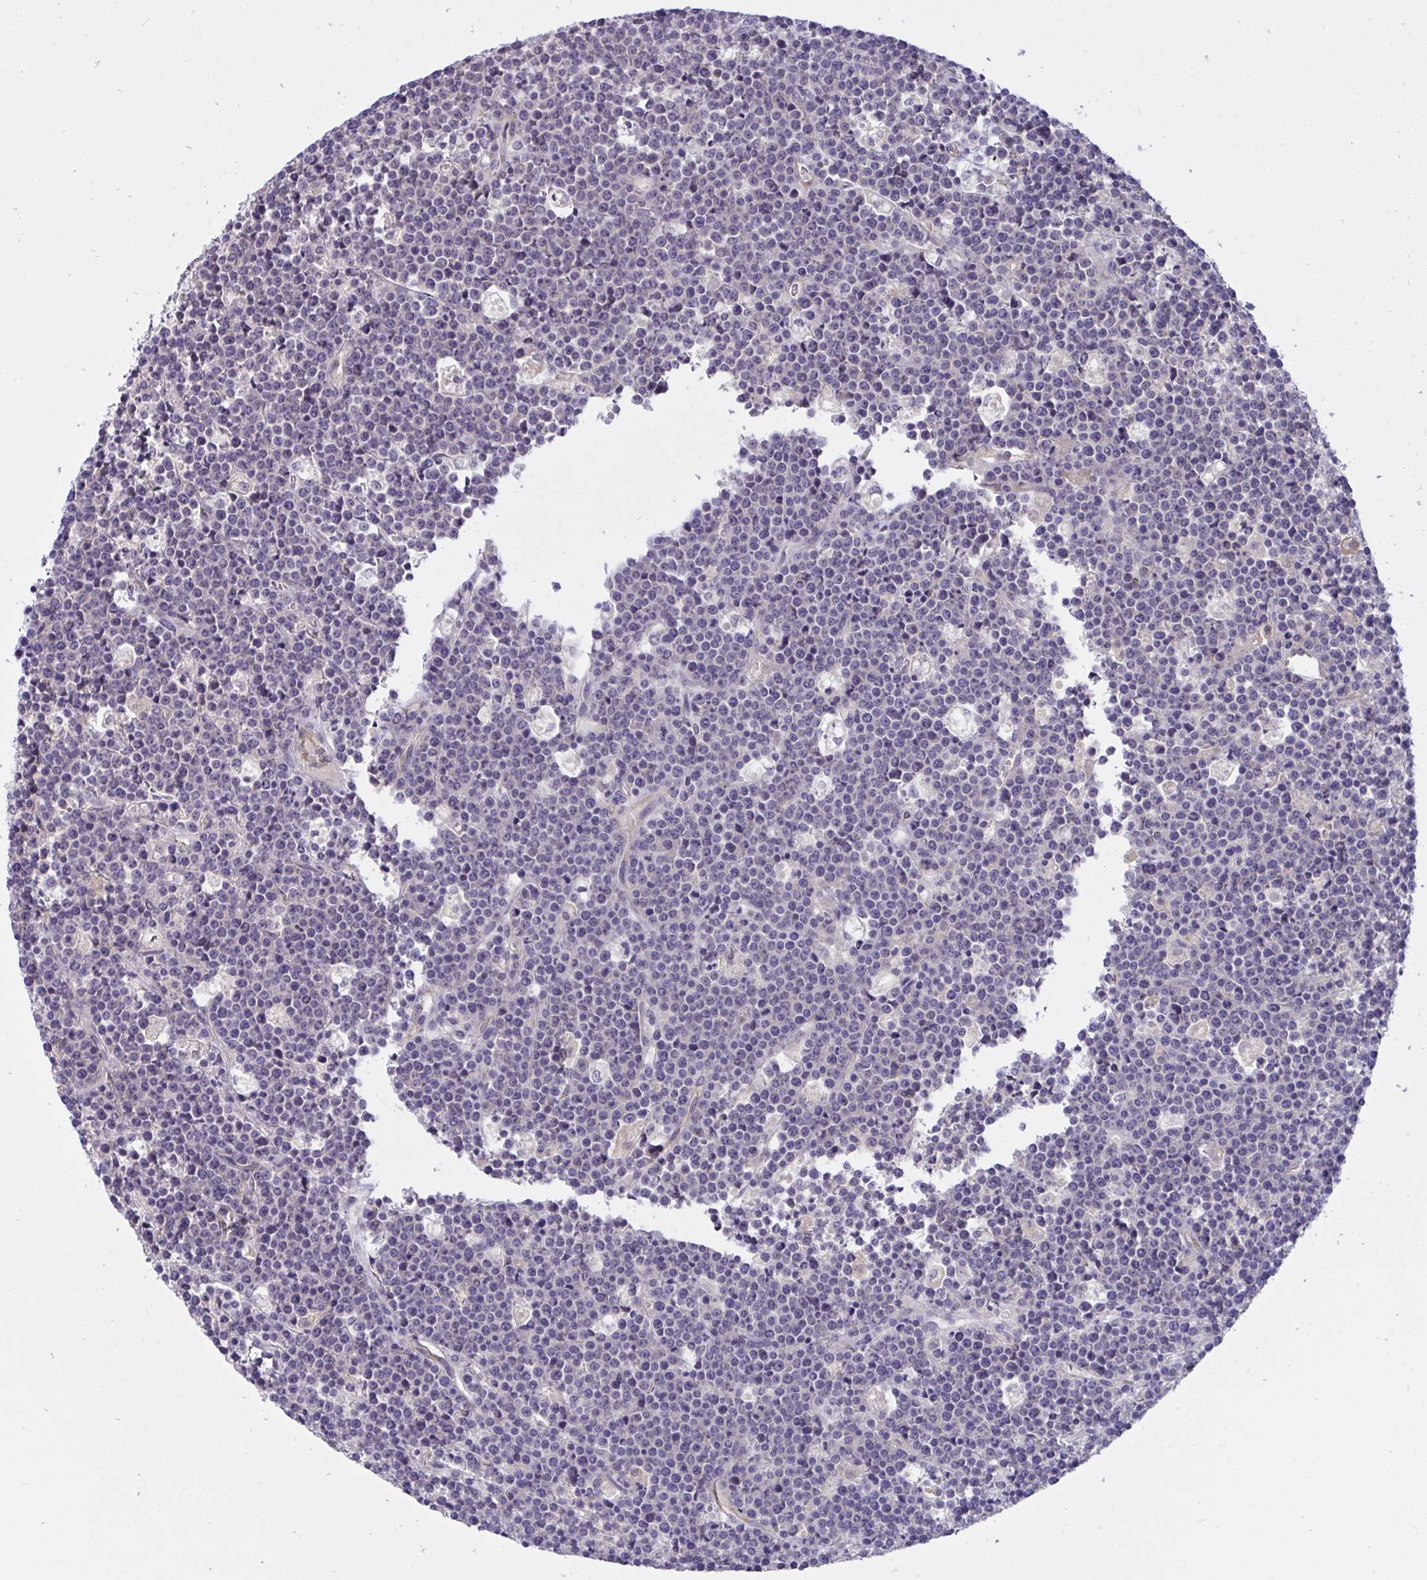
{"staining": {"intensity": "negative", "quantity": "none", "location": "none"}, "tissue": "lymphoma", "cell_type": "Tumor cells", "image_type": "cancer", "snomed": [{"axis": "morphology", "description": "Malignant lymphoma, non-Hodgkin's type, High grade"}, {"axis": "topography", "description": "Ovary"}], "caption": "Immunohistochemistry image of lymphoma stained for a protein (brown), which exhibits no expression in tumor cells.", "gene": "C19orf54", "patient": {"sex": "female", "age": 56}}